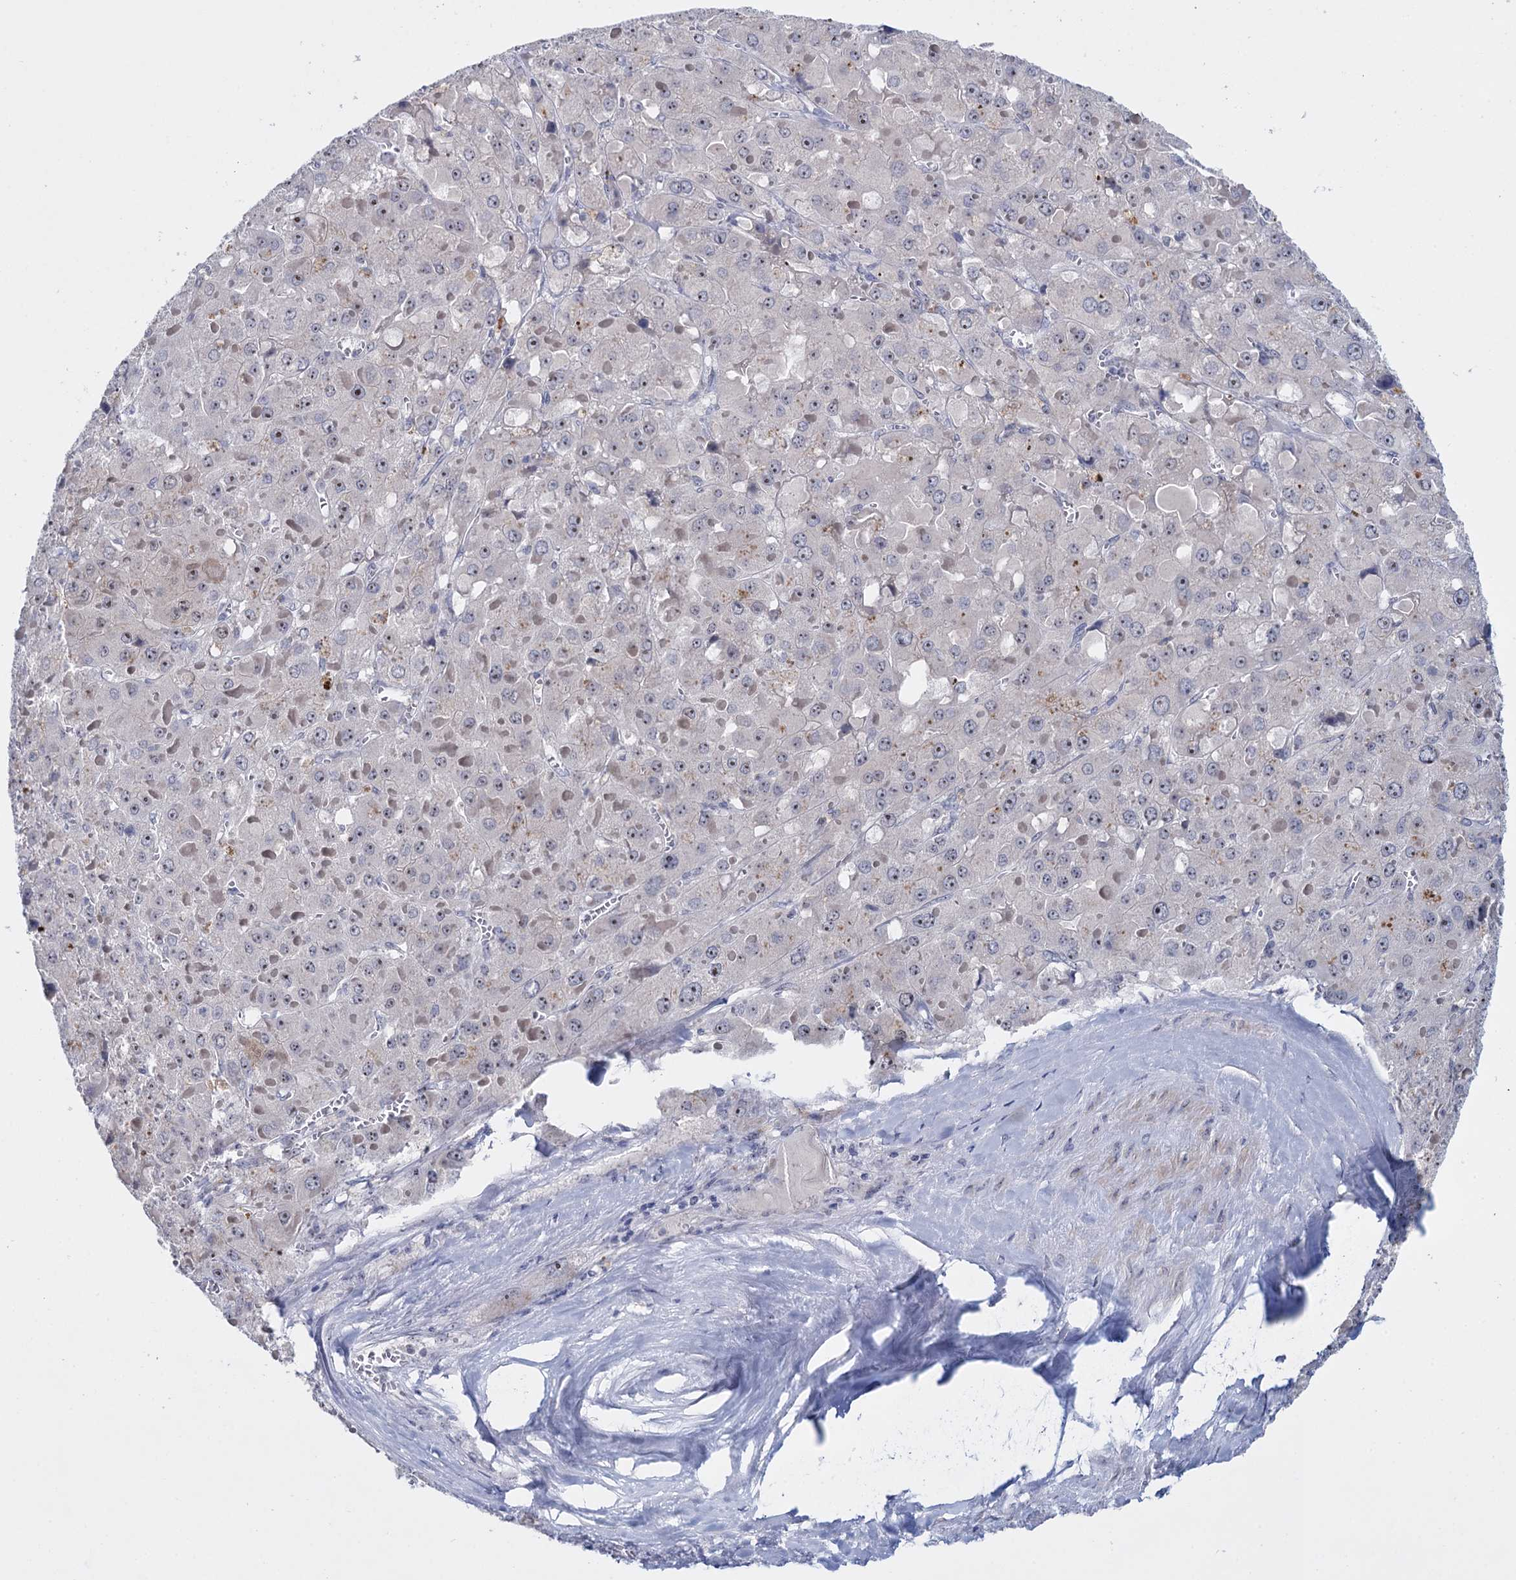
{"staining": {"intensity": "negative", "quantity": "none", "location": "none"}, "tissue": "liver cancer", "cell_type": "Tumor cells", "image_type": "cancer", "snomed": [{"axis": "morphology", "description": "Carcinoma, Hepatocellular, NOS"}, {"axis": "topography", "description": "Liver"}], "caption": "Human liver hepatocellular carcinoma stained for a protein using IHC demonstrates no staining in tumor cells.", "gene": "SFN", "patient": {"sex": "female", "age": 73}}